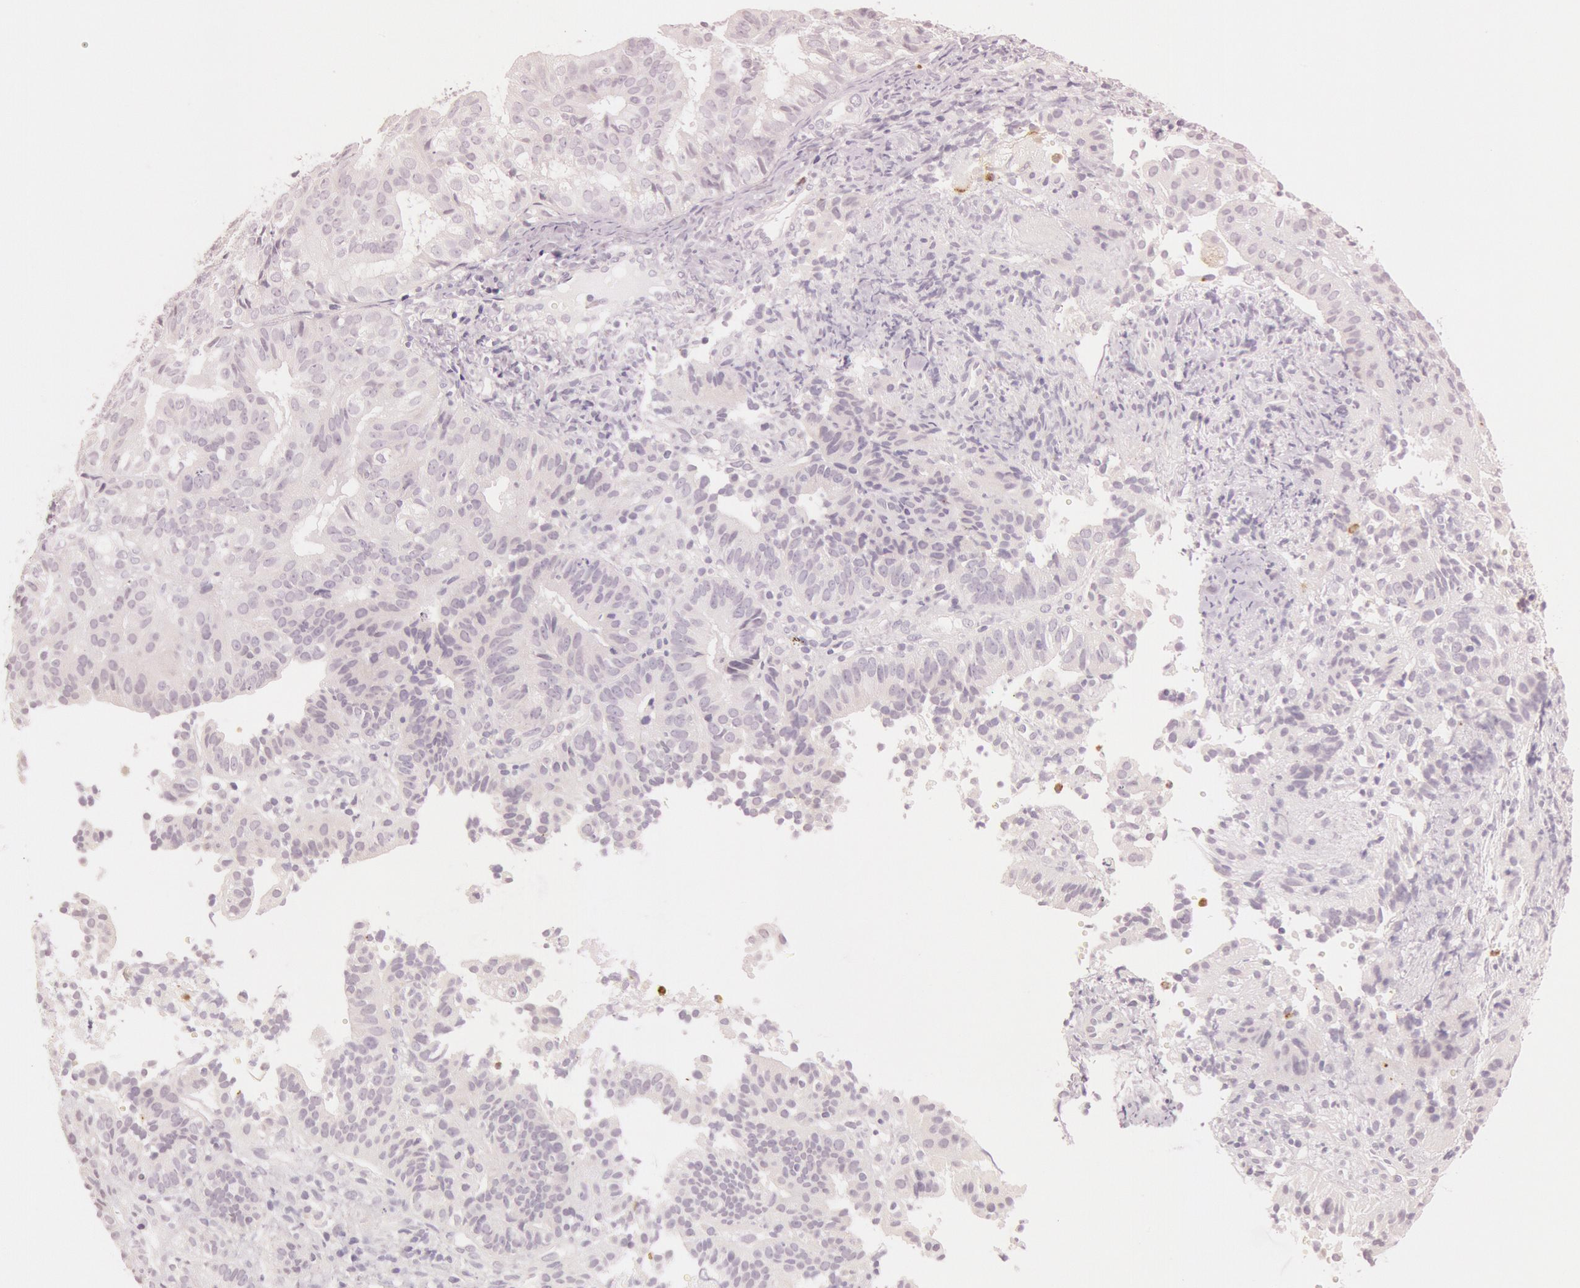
{"staining": {"intensity": "negative", "quantity": "none", "location": "none"}, "tissue": "cervical cancer", "cell_type": "Tumor cells", "image_type": "cancer", "snomed": [{"axis": "morphology", "description": "Adenocarcinoma, NOS"}, {"axis": "topography", "description": "Cervix"}], "caption": "DAB immunohistochemical staining of human cervical adenocarcinoma reveals no significant positivity in tumor cells.", "gene": "KDM6A", "patient": {"sex": "female", "age": 60}}